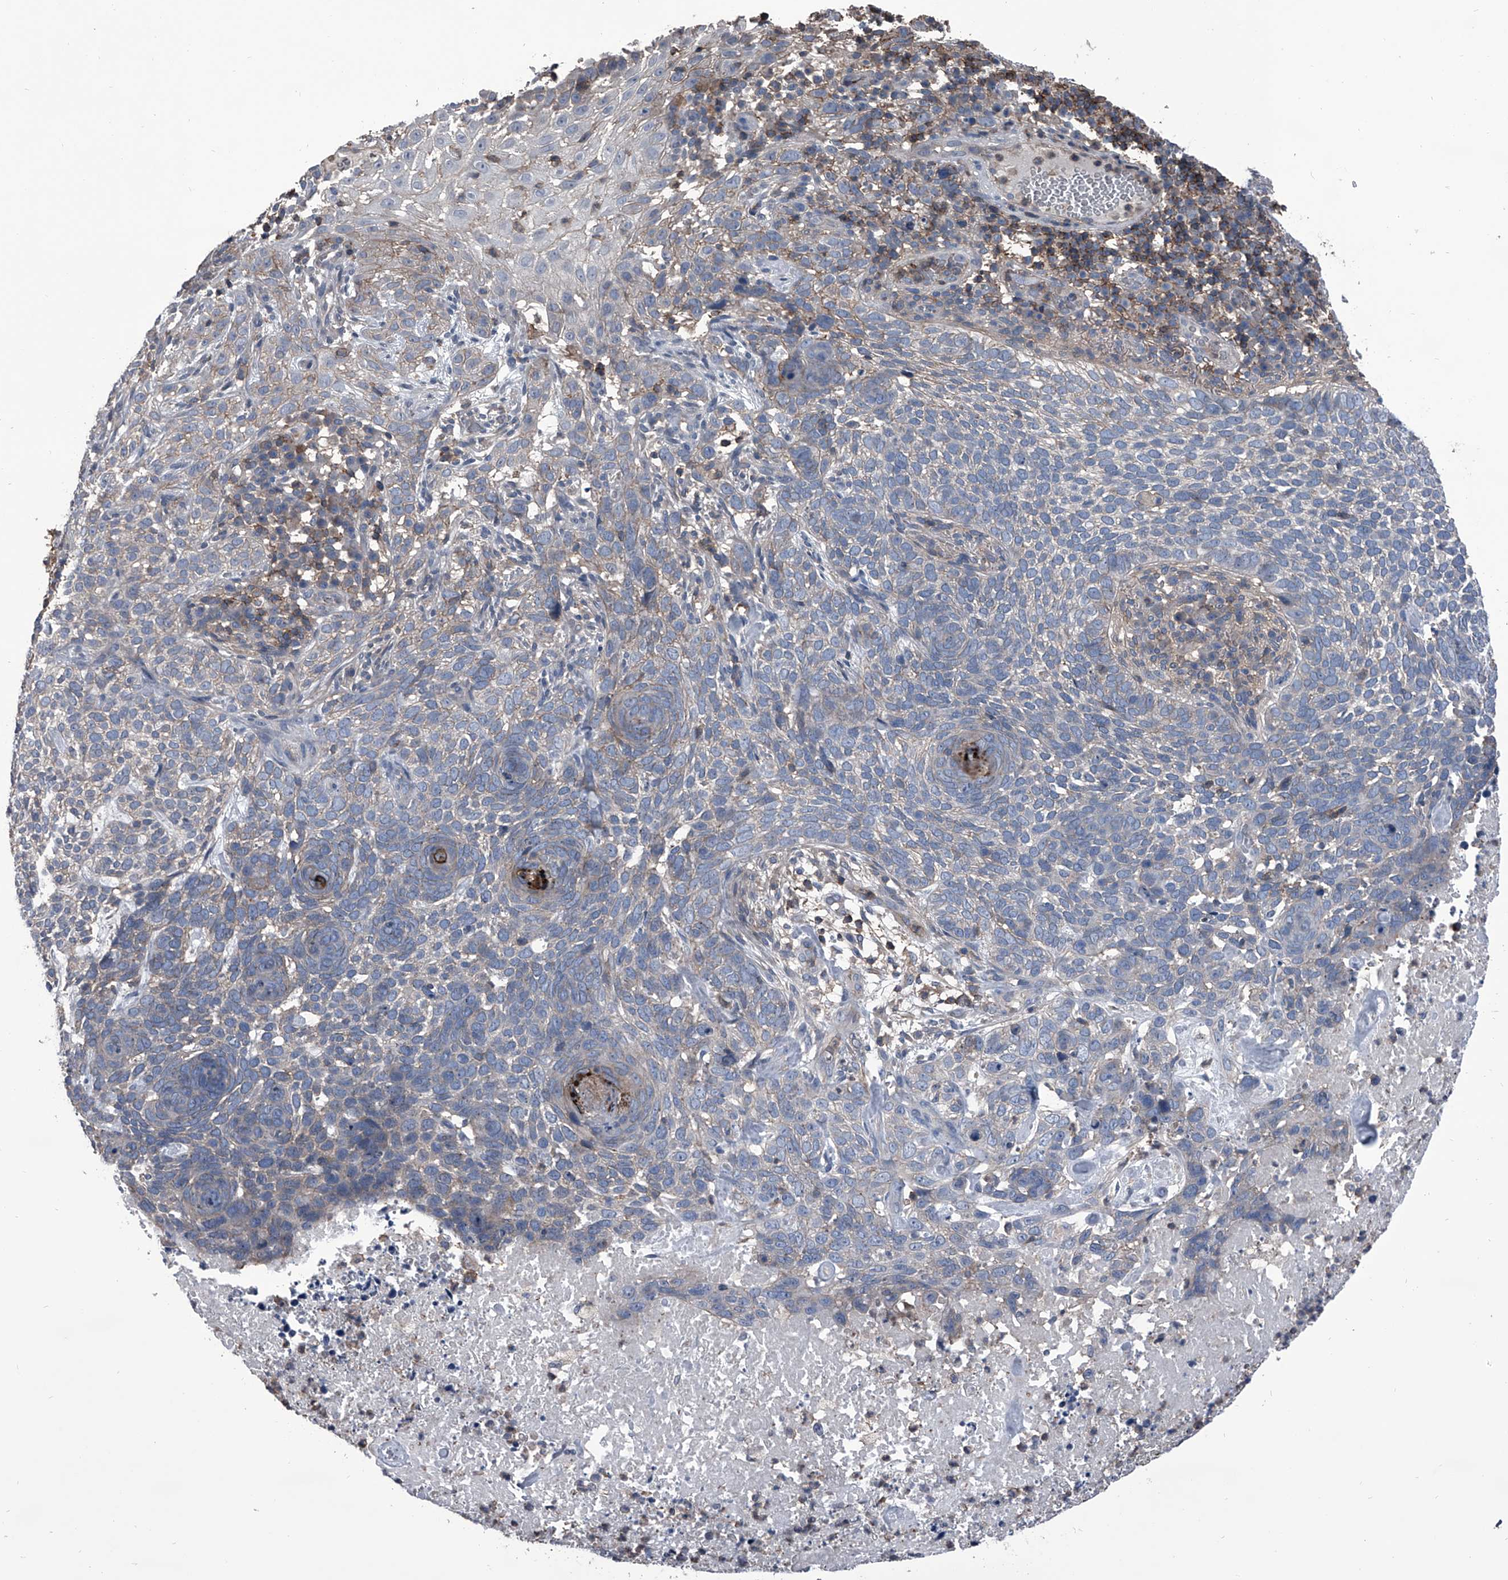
{"staining": {"intensity": "weak", "quantity": "<25%", "location": "cytoplasmic/membranous"}, "tissue": "skin cancer", "cell_type": "Tumor cells", "image_type": "cancer", "snomed": [{"axis": "morphology", "description": "Basal cell carcinoma"}, {"axis": "topography", "description": "Skin"}], "caption": "DAB (3,3'-diaminobenzidine) immunohistochemical staining of skin basal cell carcinoma shows no significant positivity in tumor cells.", "gene": "PIP5K1A", "patient": {"sex": "female", "age": 64}}